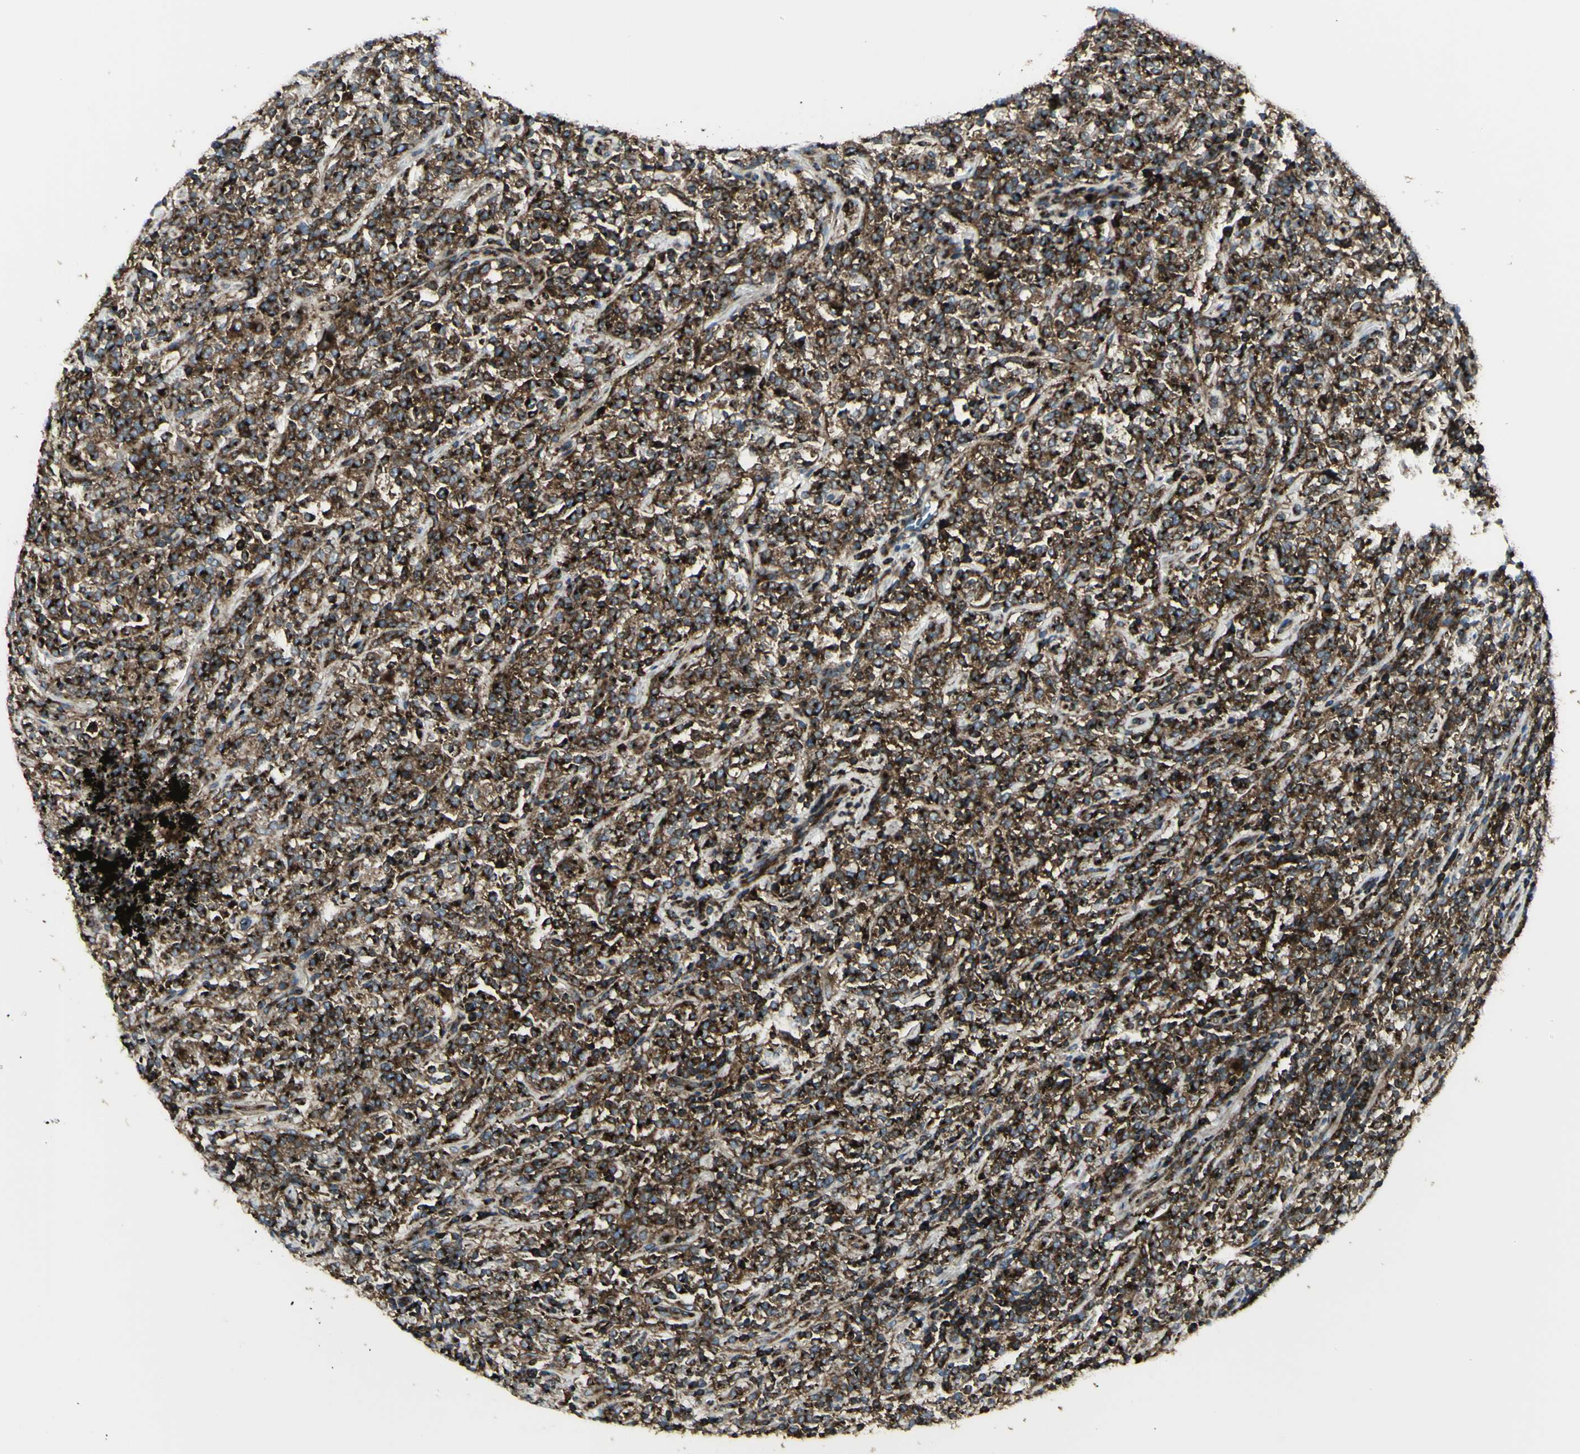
{"staining": {"intensity": "strong", "quantity": ">75%", "location": "cytoplasmic/membranous"}, "tissue": "lymphoma", "cell_type": "Tumor cells", "image_type": "cancer", "snomed": [{"axis": "morphology", "description": "Malignant lymphoma, non-Hodgkin's type, High grade"}, {"axis": "topography", "description": "Soft tissue"}], "caption": "Protein expression analysis of human malignant lymphoma, non-Hodgkin's type (high-grade) reveals strong cytoplasmic/membranous positivity in approximately >75% of tumor cells. (DAB IHC with brightfield microscopy, high magnification).", "gene": "NAPA", "patient": {"sex": "male", "age": 18}}